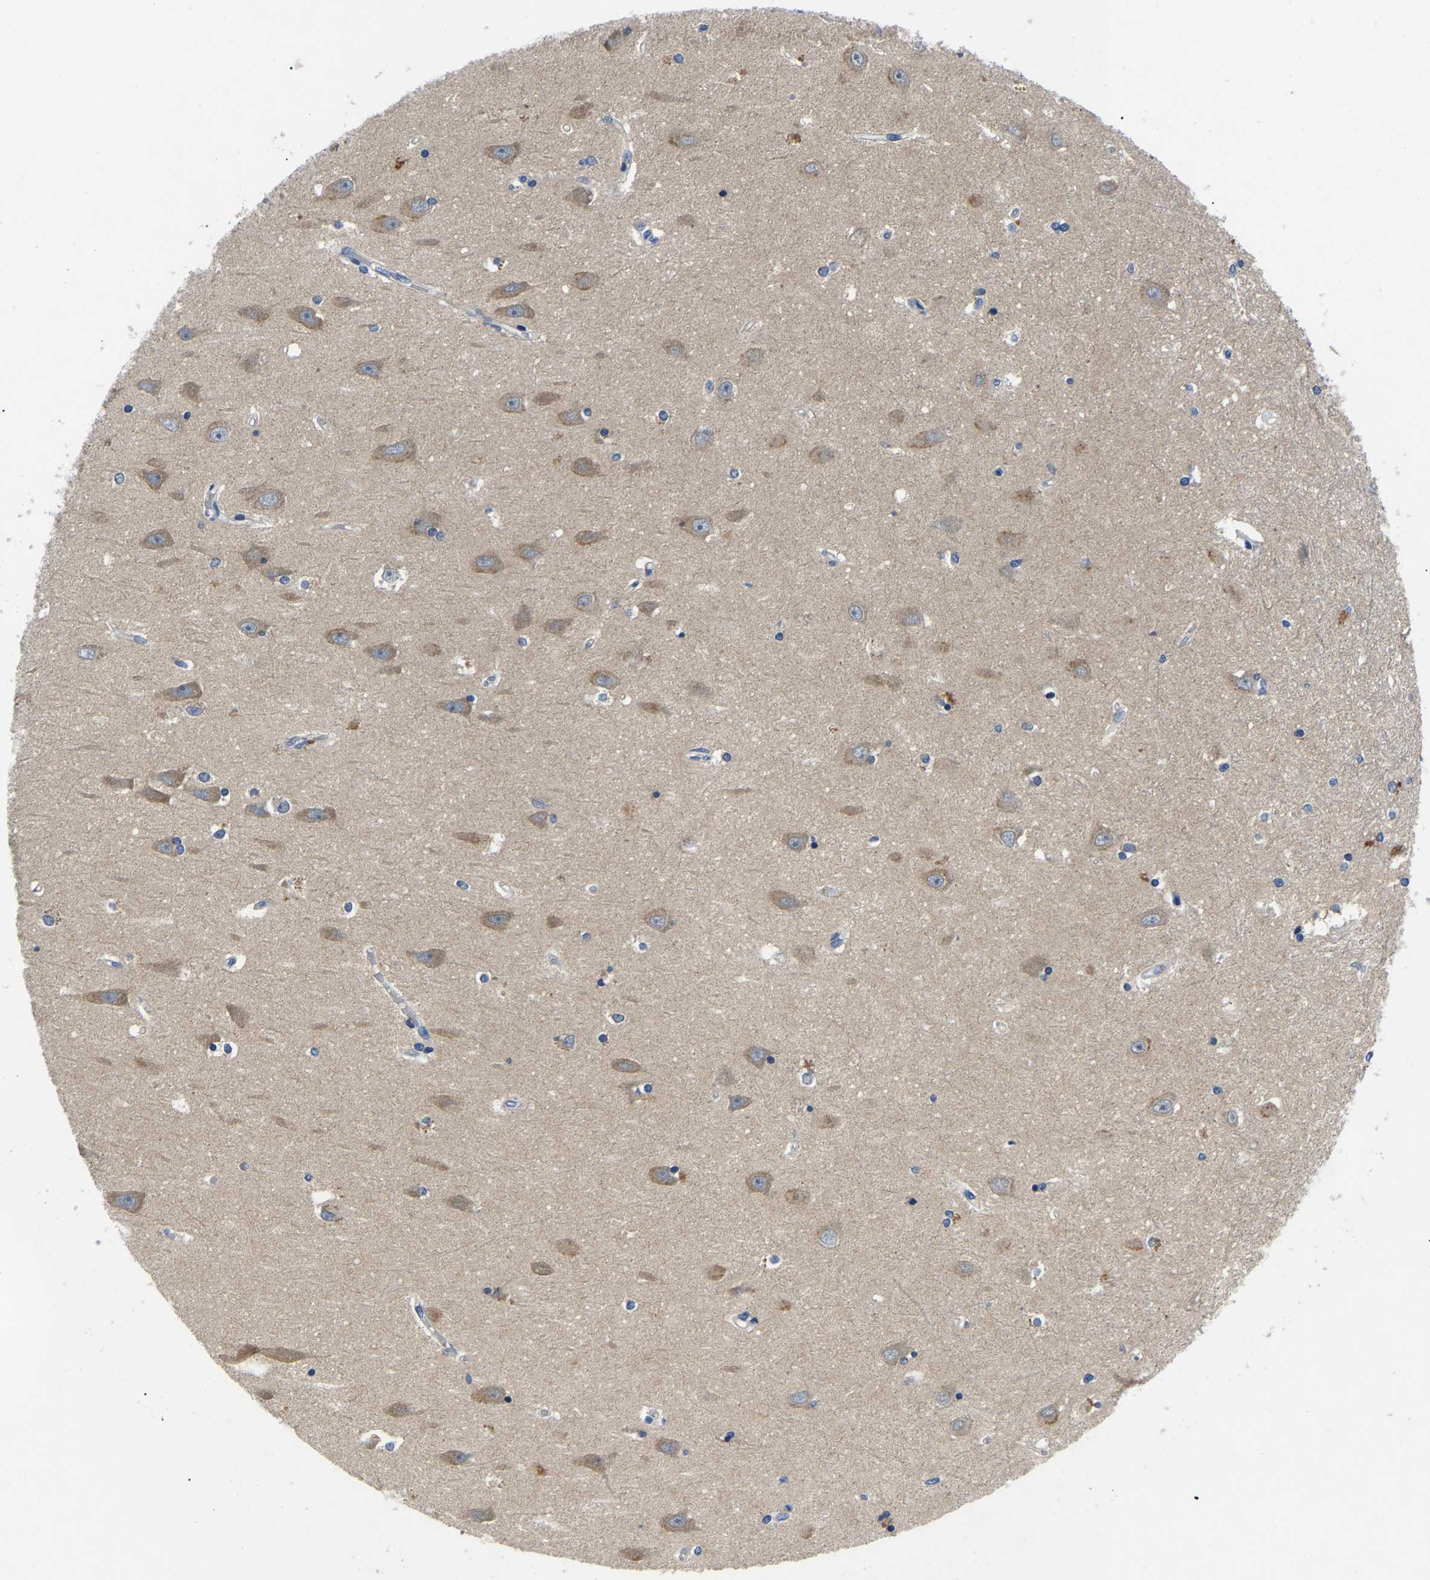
{"staining": {"intensity": "moderate", "quantity": "<25%", "location": "cytoplasmic/membranous"}, "tissue": "hippocampus", "cell_type": "Glial cells", "image_type": "normal", "snomed": [{"axis": "morphology", "description": "Normal tissue, NOS"}, {"axis": "topography", "description": "Hippocampus"}], "caption": "There is low levels of moderate cytoplasmic/membranous expression in glial cells of normal hippocampus, as demonstrated by immunohistochemical staining (brown color).", "gene": "TOR1B", "patient": {"sex": "male", "age": 45}}